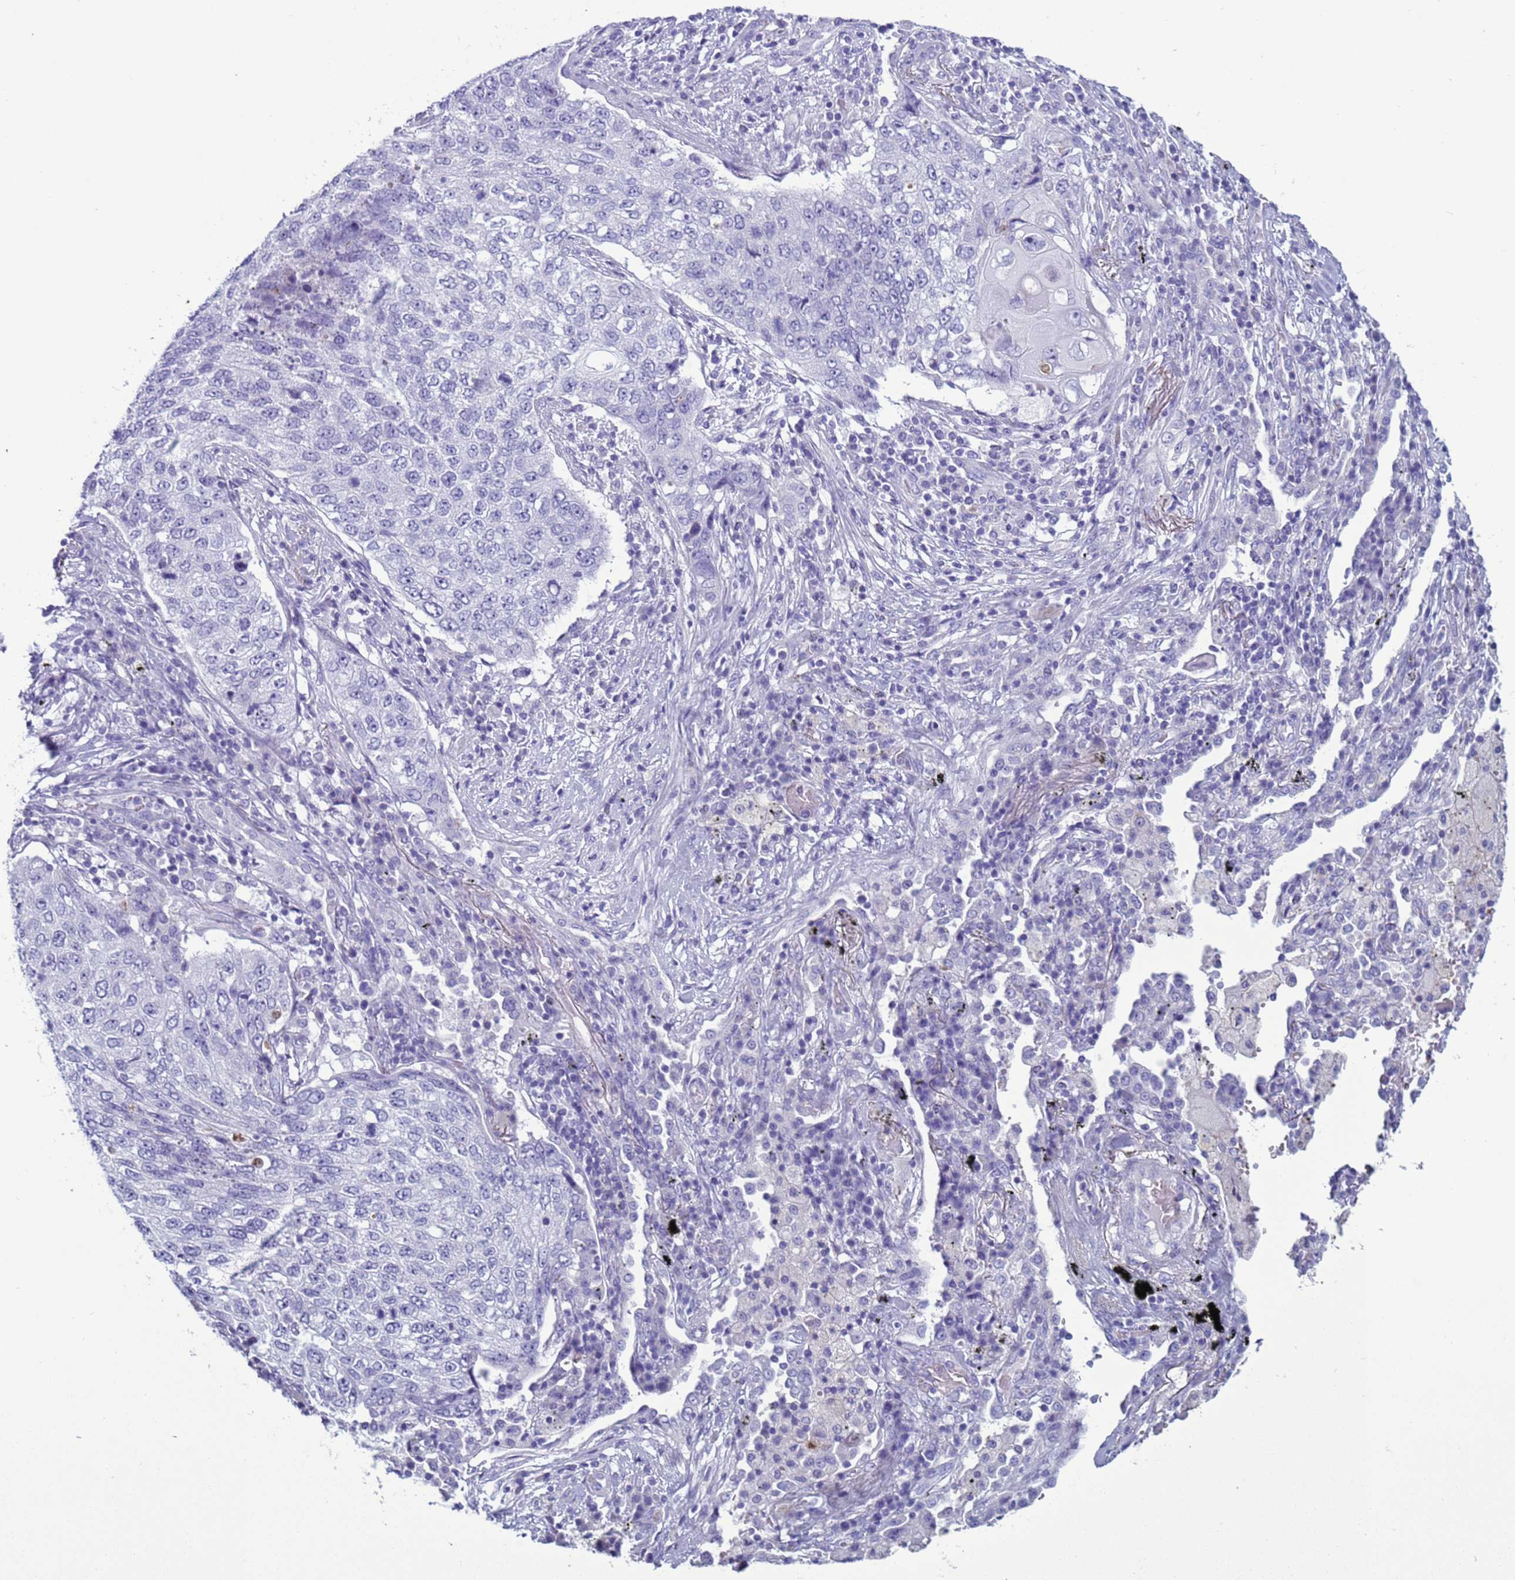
{"staining": {"intensity": "negative", "quantity": "none", "location": "none"}, "tissue": "lung cancer", "cell_type": "Tumor cells", "image_type": "cancer", "snomed": [{"axis": "morphology", "description": "Squamous cell carcinoma, NOS"}, {"axis": "topography", "description": "Lung"}], "caption": "A histopathology image of lung cancer (squamous cell carcinoma) stained for a protein reveals no brown staining in tumor cells.", "gene": "CST4", "patient": {"sex": "female", "age": 63}}